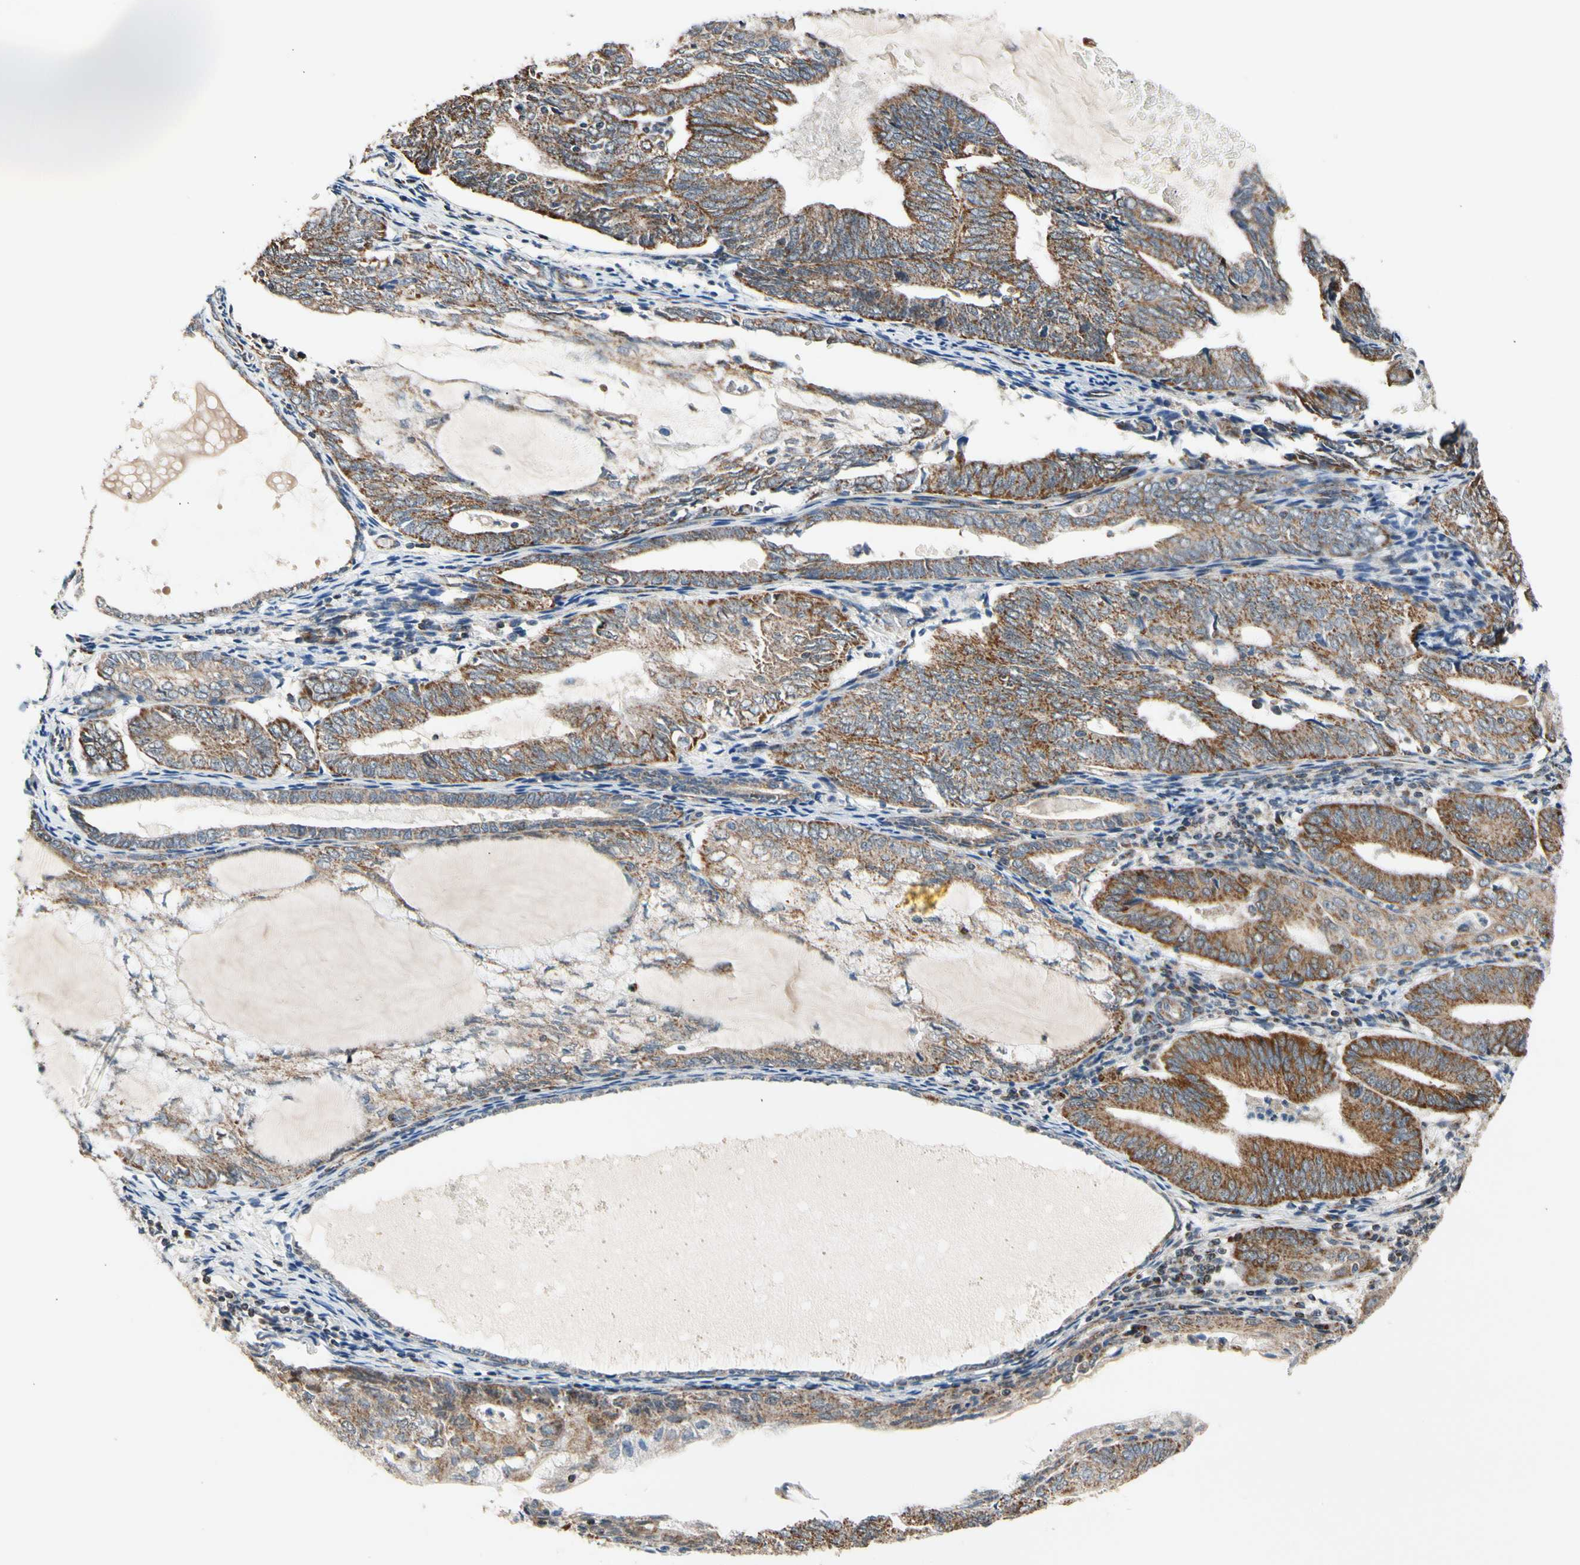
{"staining": {"intensity": "moderate", "quantity": ">75%", "location": "cytoplasmic/membranous"}, "tissue": "endometrial cancer", "cell_type": "Tumor cells", "image_type": "cancer", "snomed": [{"axis": "morphology", "description": "Adenocarcinoma, NOS"}, {"axis": "topography", "description": "Endometrium"}], "caption": "Protein staining by IHC shows moderate cytoplasmic/membranous staining in about >75% of tumor cells in endometrial adenocarcinoma. (brown staining indicates protein expression, while blue staining denotes nuclei).", "gene": "KHDC4", "patient": {"sex": "female", "age": 81}}